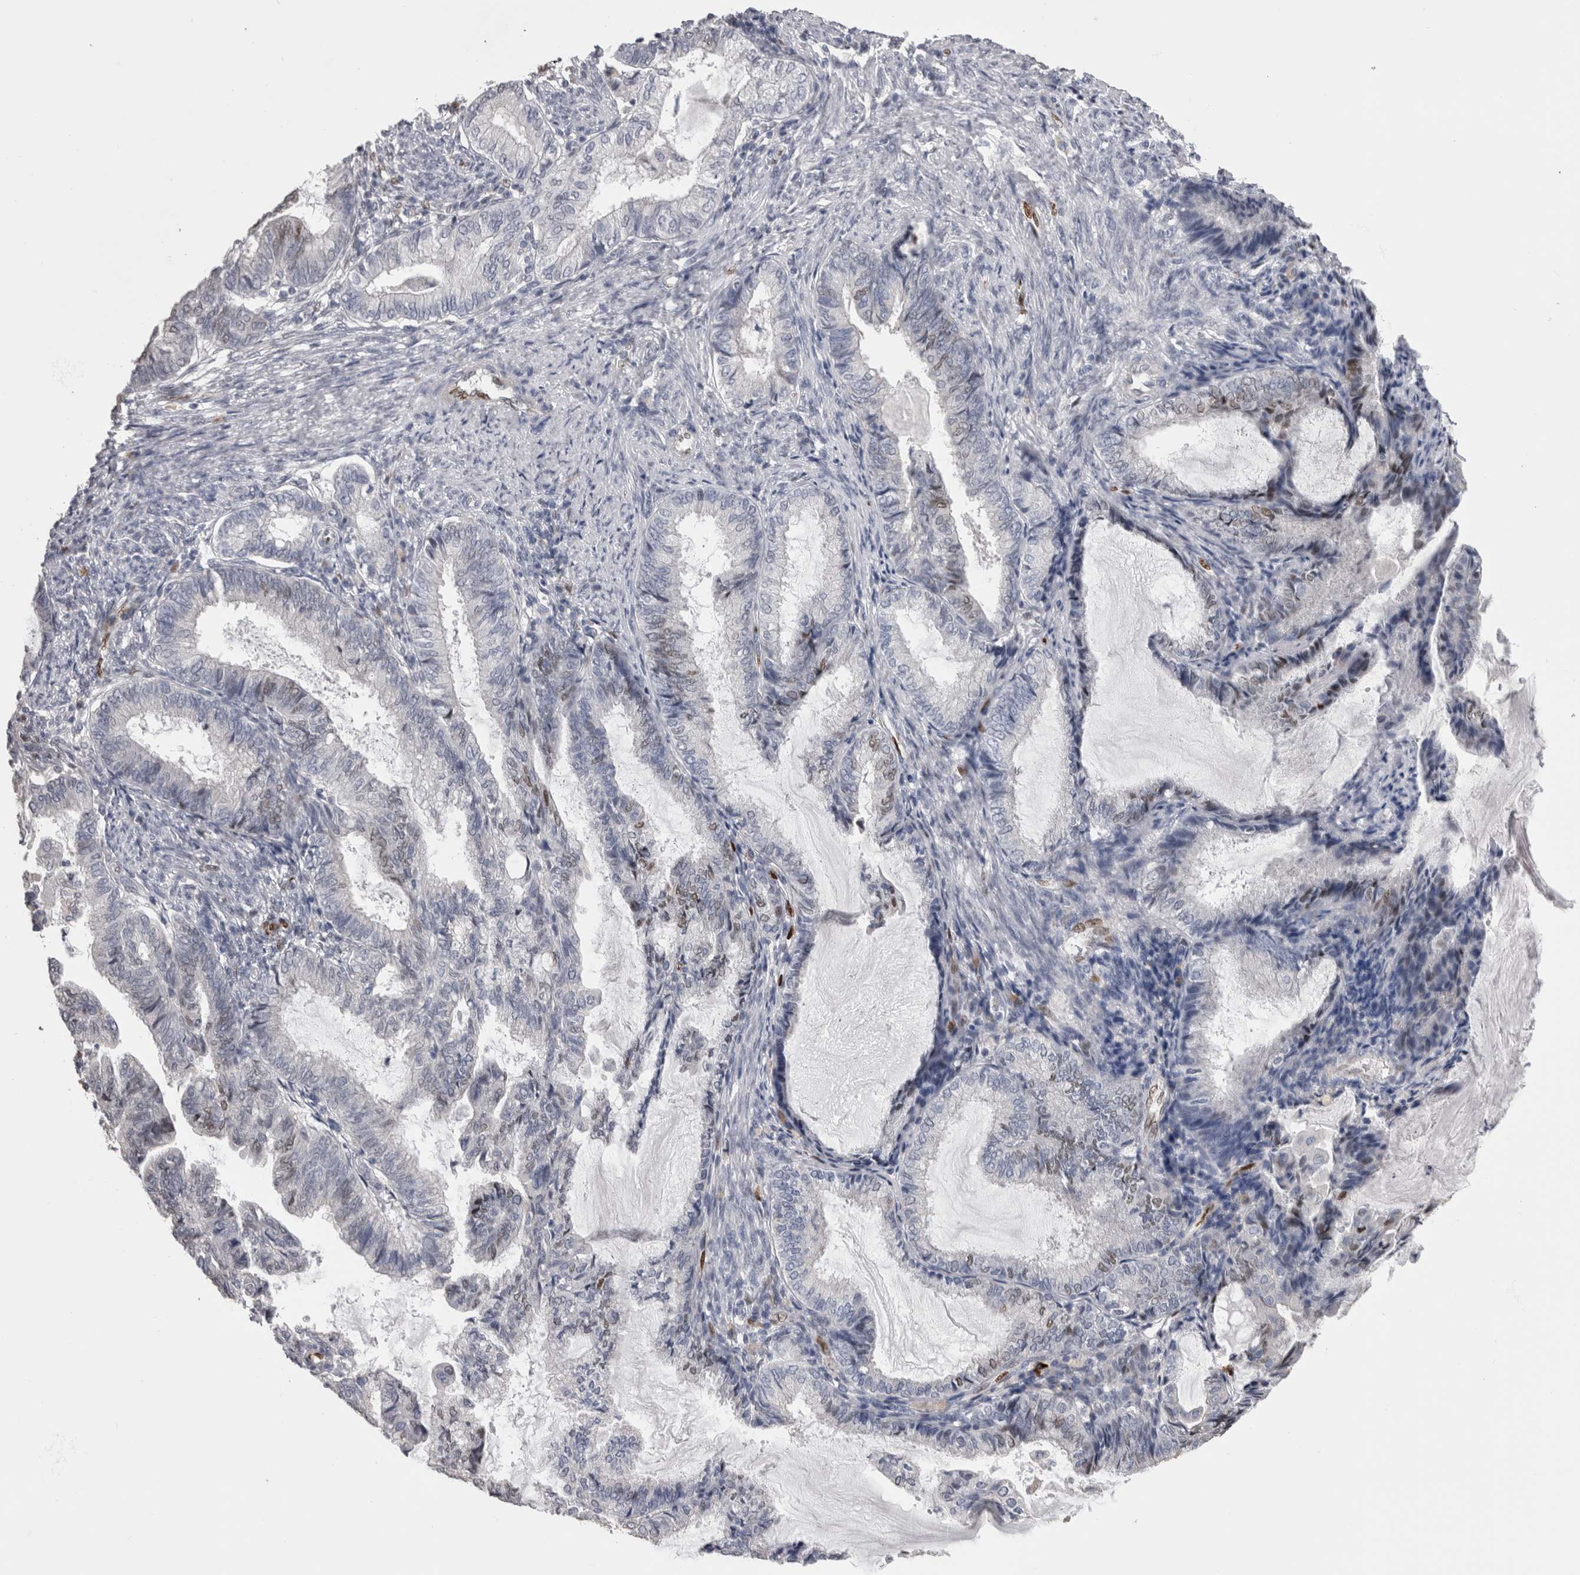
{"staining": {"intensity": "negative", "quantity": "none", "location": "none"}, "tissue": "endometrial cancer", "cell_type": "Tumor cells", "image_type": "cancer", "snomed": [{"axis": "morphology", "description": "Adenocarcinoma, NOS"}, {"axis": "topography", "description": "Endometrium"}], "caption": "High magnification brightfield microscopy of endometrial adenocarcinoma stained with DAB (brown) and counterstained with hematoxylin (blue): tumor cells show no significant staining.", "gene": "IL33", "patient": {"sex": "female", "age": 86}}